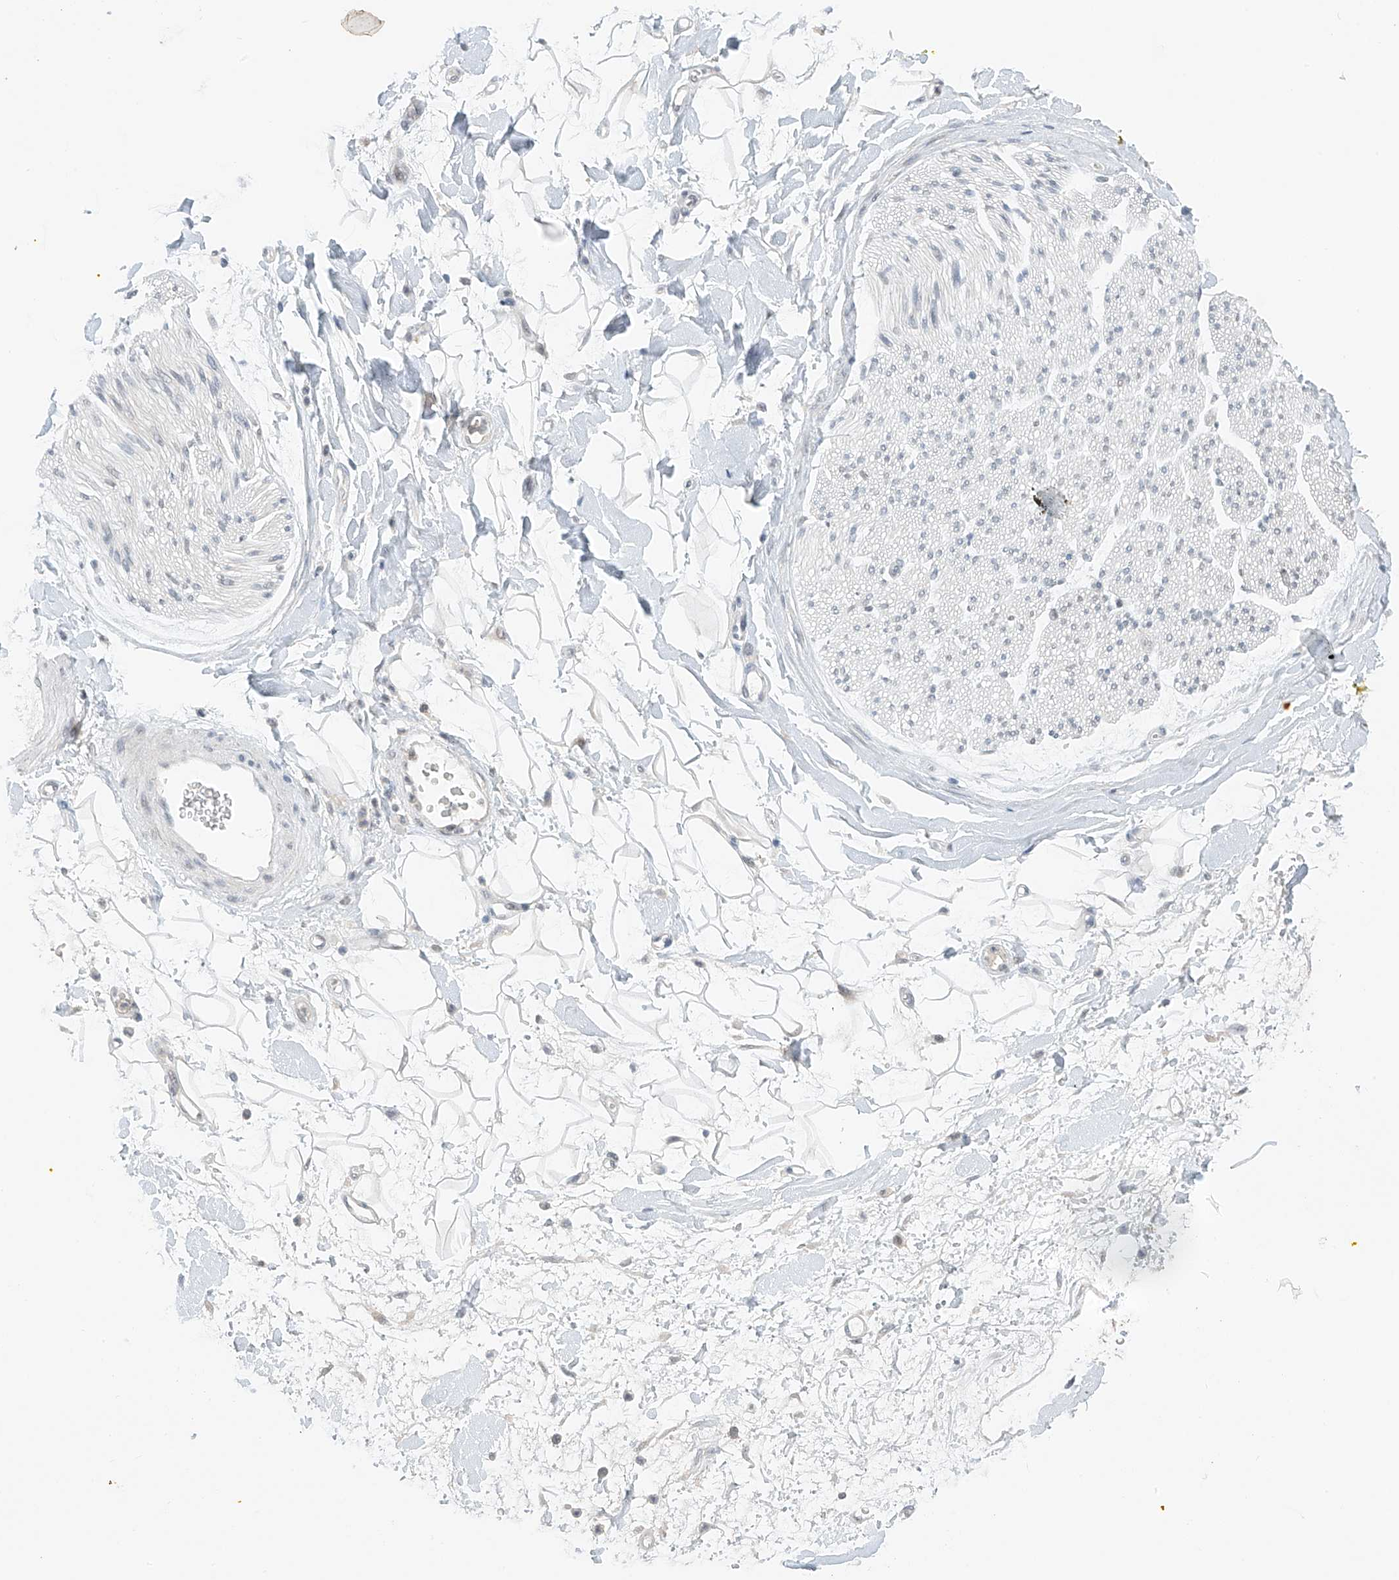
{"staining": {"intensity": "negative", "quantity": "none", "location": "none"}, "tissue": "adipose tissue", "cell_type": "Adipocytes", "image_type": "normal", "snomed": [{"axis": "morphology", "description": "Normal tissue, NOS"}, {"axis": "morphology", "description": "Adenocarcinoma, NOS"}, {"axis": "topography", "description": "Pancreas"}, {"axis": "topography", "description": "Peripheral nerve tissue"}], "caption": "IHC of normal human adipose tissue demonstrates no positivity in adipocytes.", "gene": "APLF", "patient": {"sex": "male", "age": 59}}